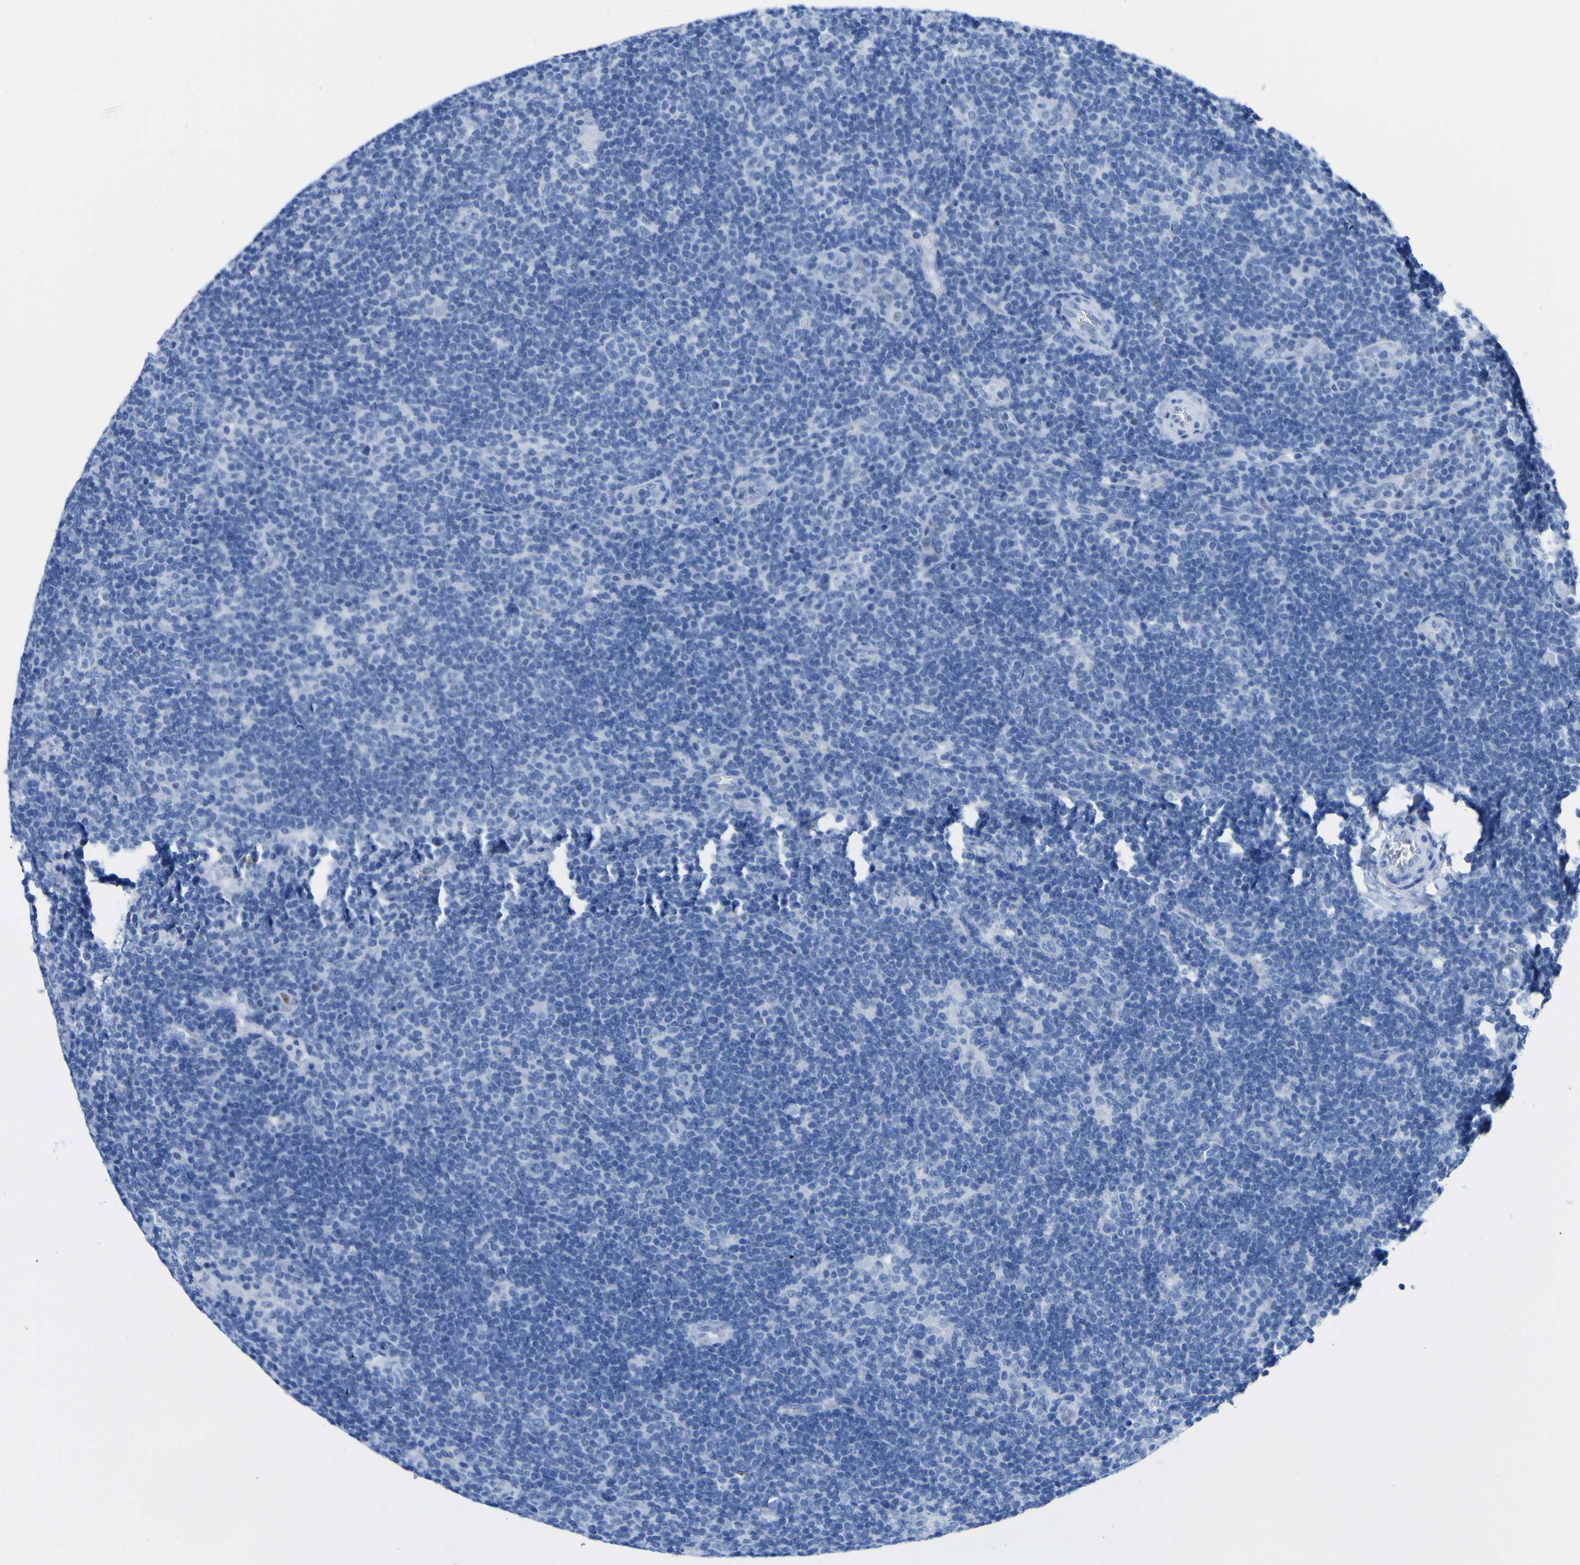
{"staining": {"intensity": "negative", "quantity": "none", "location": "none"}, "tissue": "lymphoma", "cell_type": "Tumor cells", "image_type": "cancer", "snomed": [{"axis": "morphology", "description": "Hodgkin's disease, NOS"}, {"axis": "topography", "description": "Lymph node"}], "caption": "Human Hodgkin's disease stained for a protein using immunohistochemistry displays no positivity in tumor cells.", "gene": "DACH1", "patient": {"sex": "female", "age": 57}}